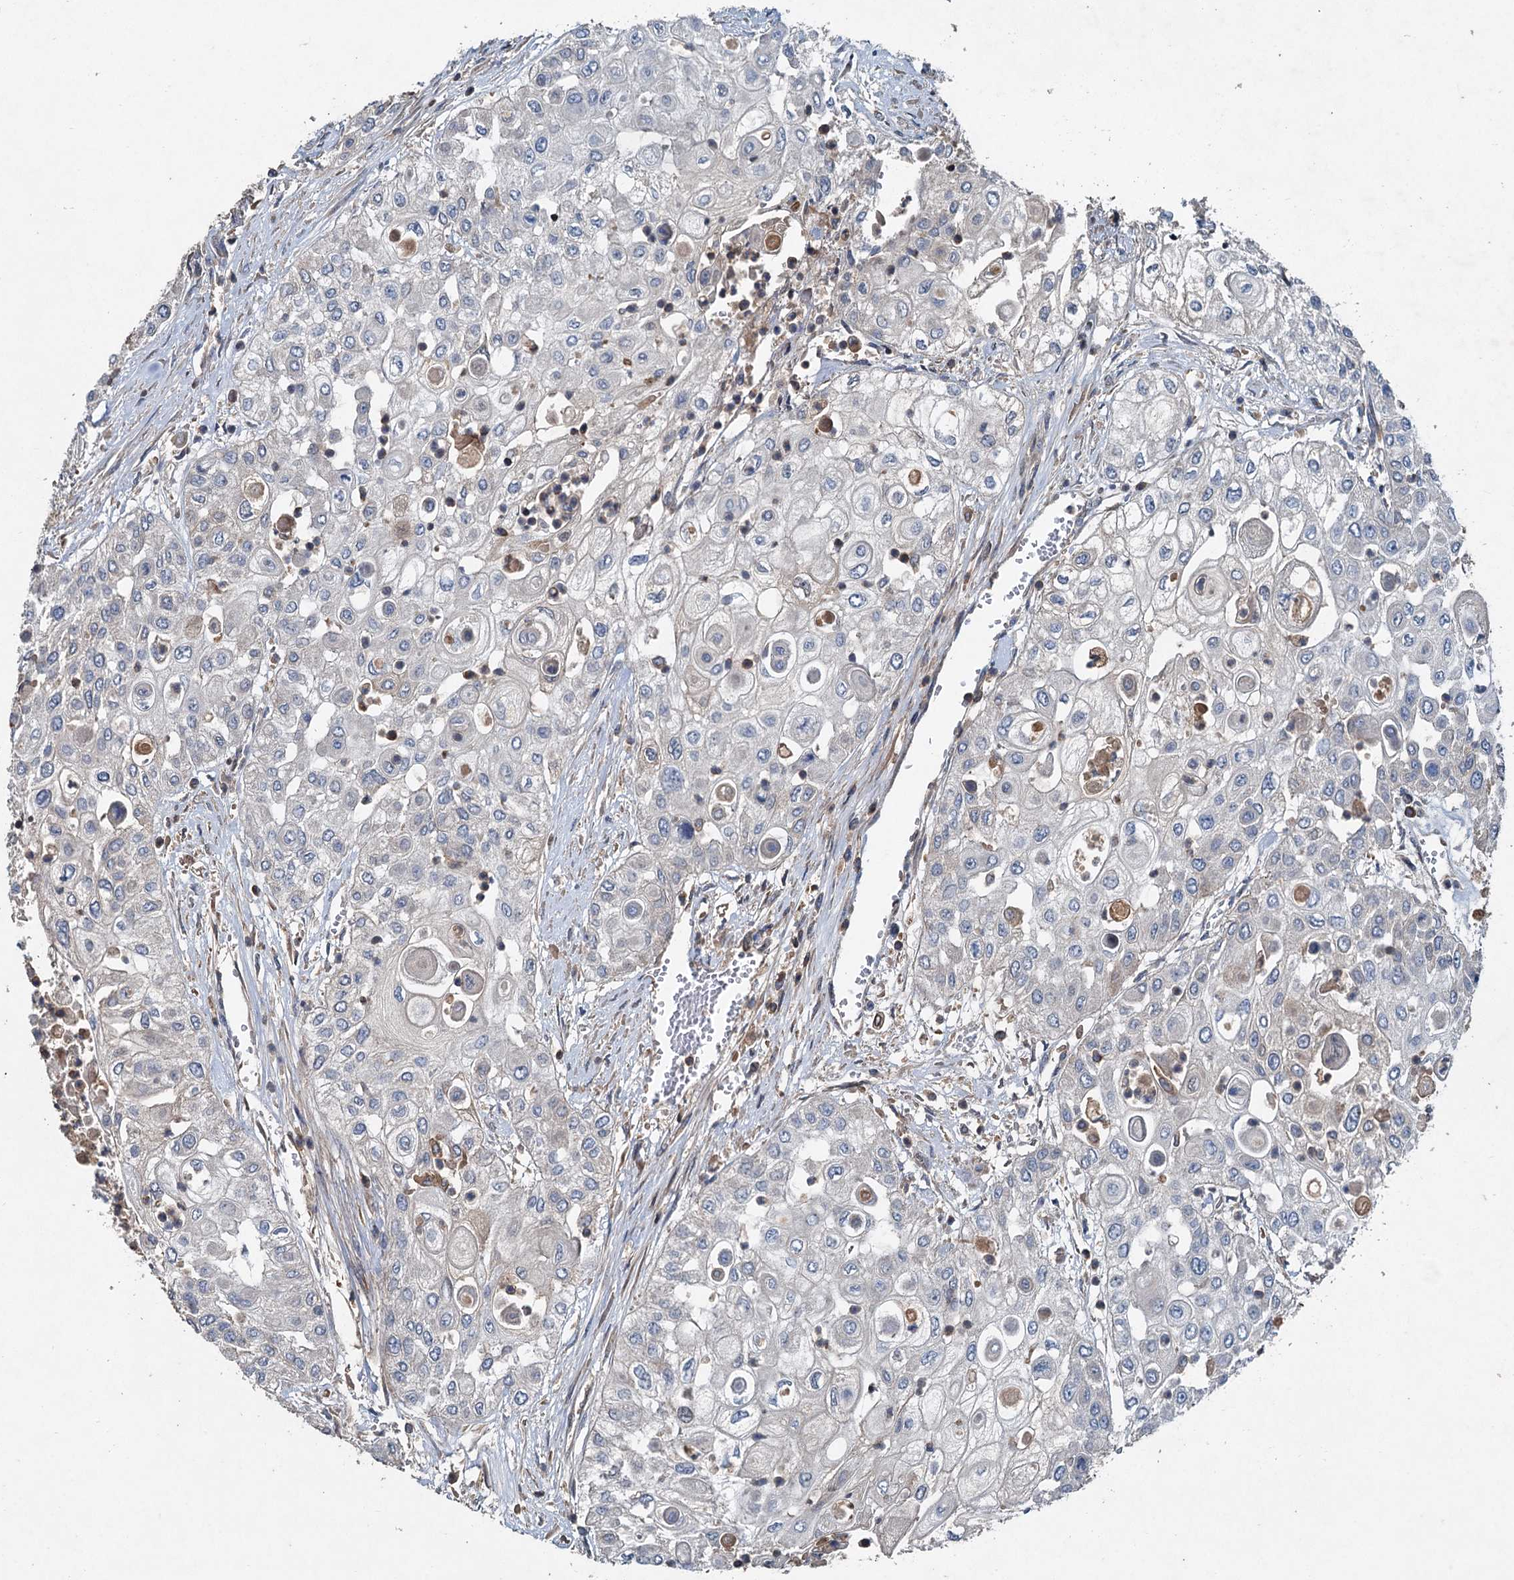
{"staining": {"intensity": "negative", "quantity": "none", "location": "none"}, "tissue": "urothelial cancer", "cell_type": "Tumor cells", "image_type": "cancer", "snomed": [{"axis": "morphology", "description": "Urothelial carcinoma, High grade"}, {"axis": "topography", "description": "Urinary bladder"}], "caption": "Immunohistochemical staining of high-grade urothelial carcinoma shows no significant staining in tumor cells.", "gene": "TAPBPL", "patient": {"sex": "female", "age": 79}}